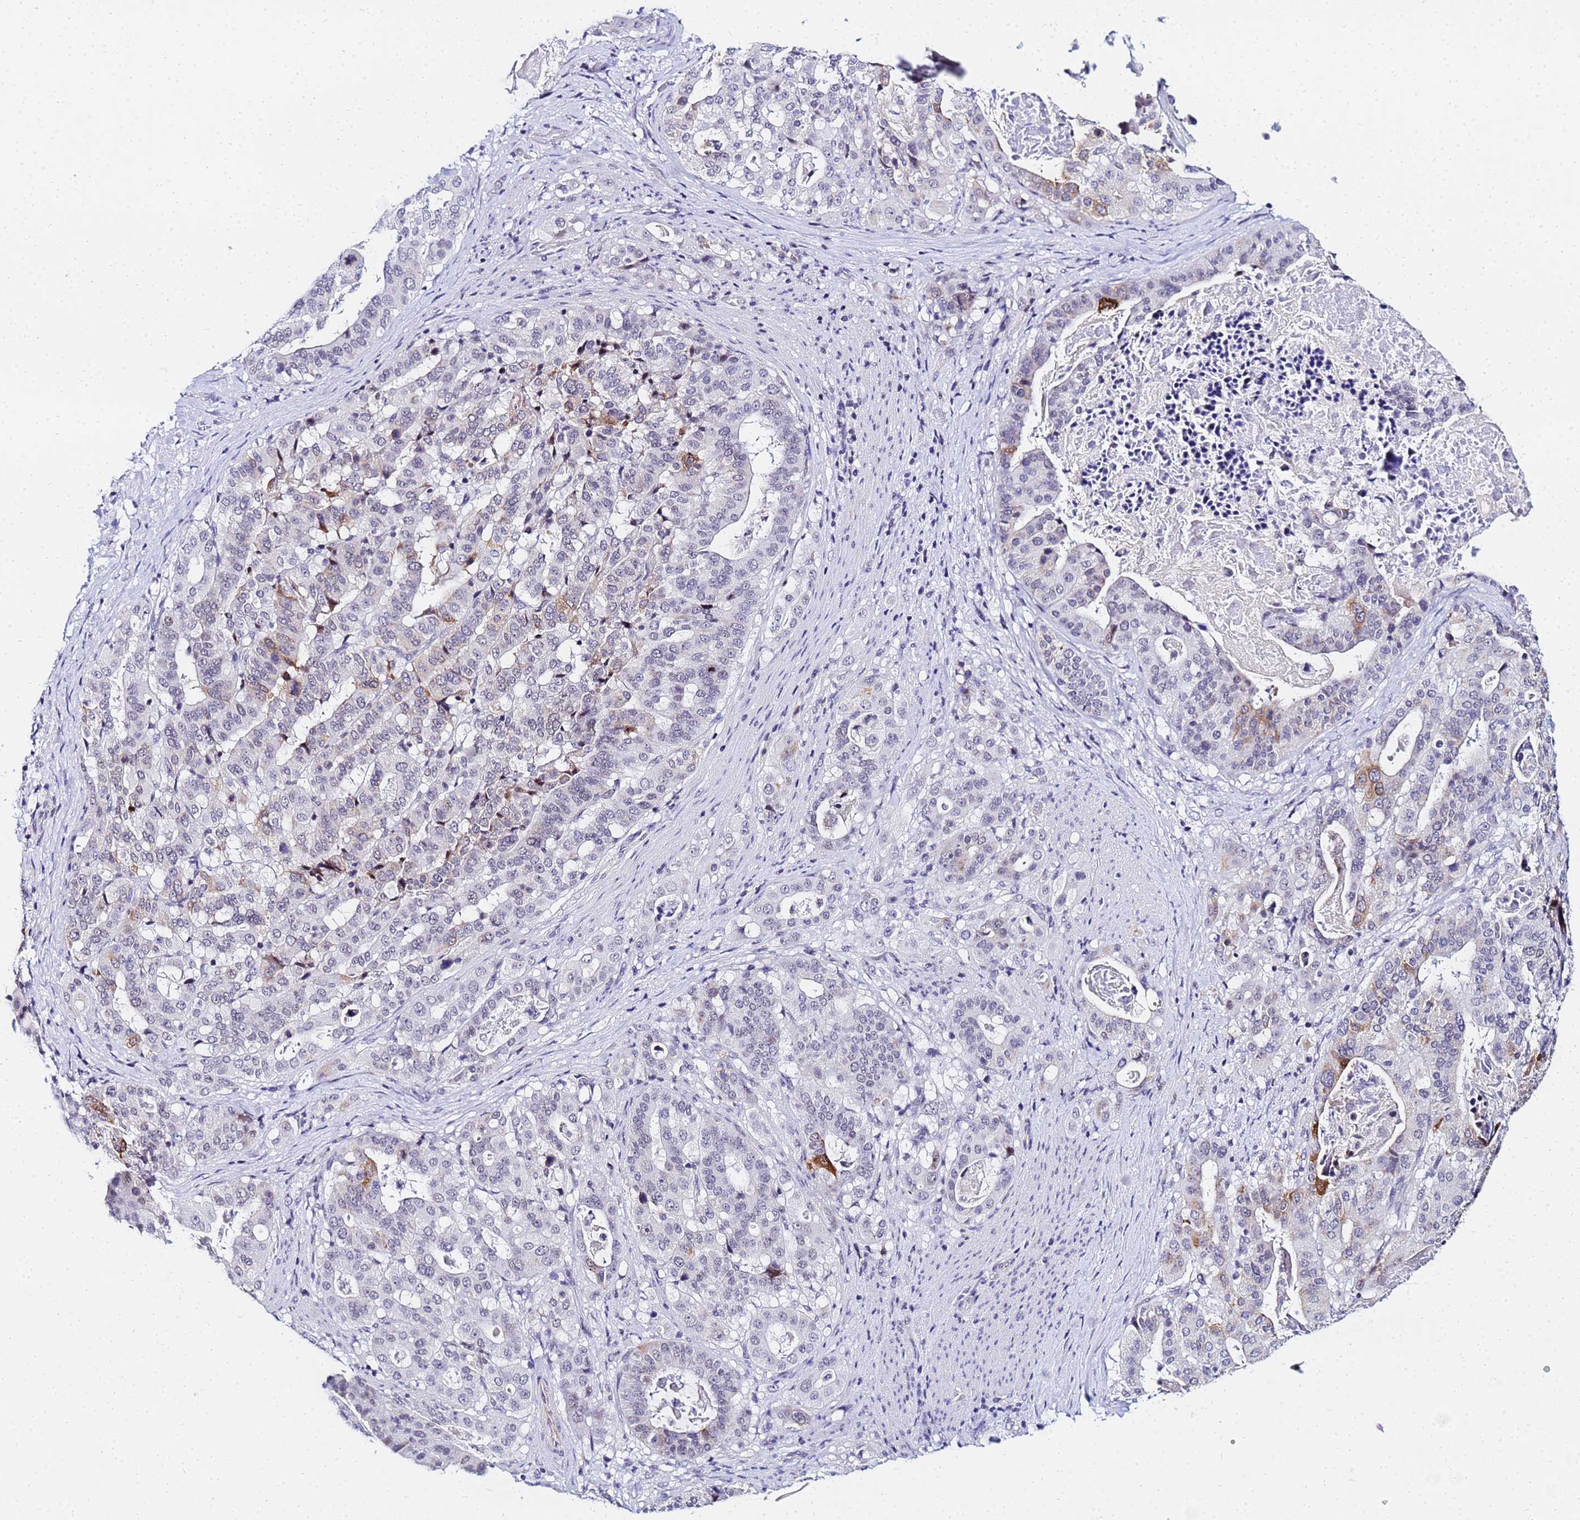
{"staining": {"intensity": "moderate", "quantity": "<25%", "location": "cytoplasmic/membranous"}, "tissue": "stomach cancer", "cell_type": "Tumor cells", "image_type": "cancer", "snomed": [{"axis": "morphology", "description": "Adenocarcinoma, NOS"}, {"axis": "topography", "description": "Stomach"}], "caption": "Tumor cells show moderate cytoplasmic/membranous staining in about <25% of cells in stomach cancer. The protein is shown in brown color, while the nuclei are stained blue.", "gene": "CKMT1A", "patient": {"sex": "male", "age": 48}}